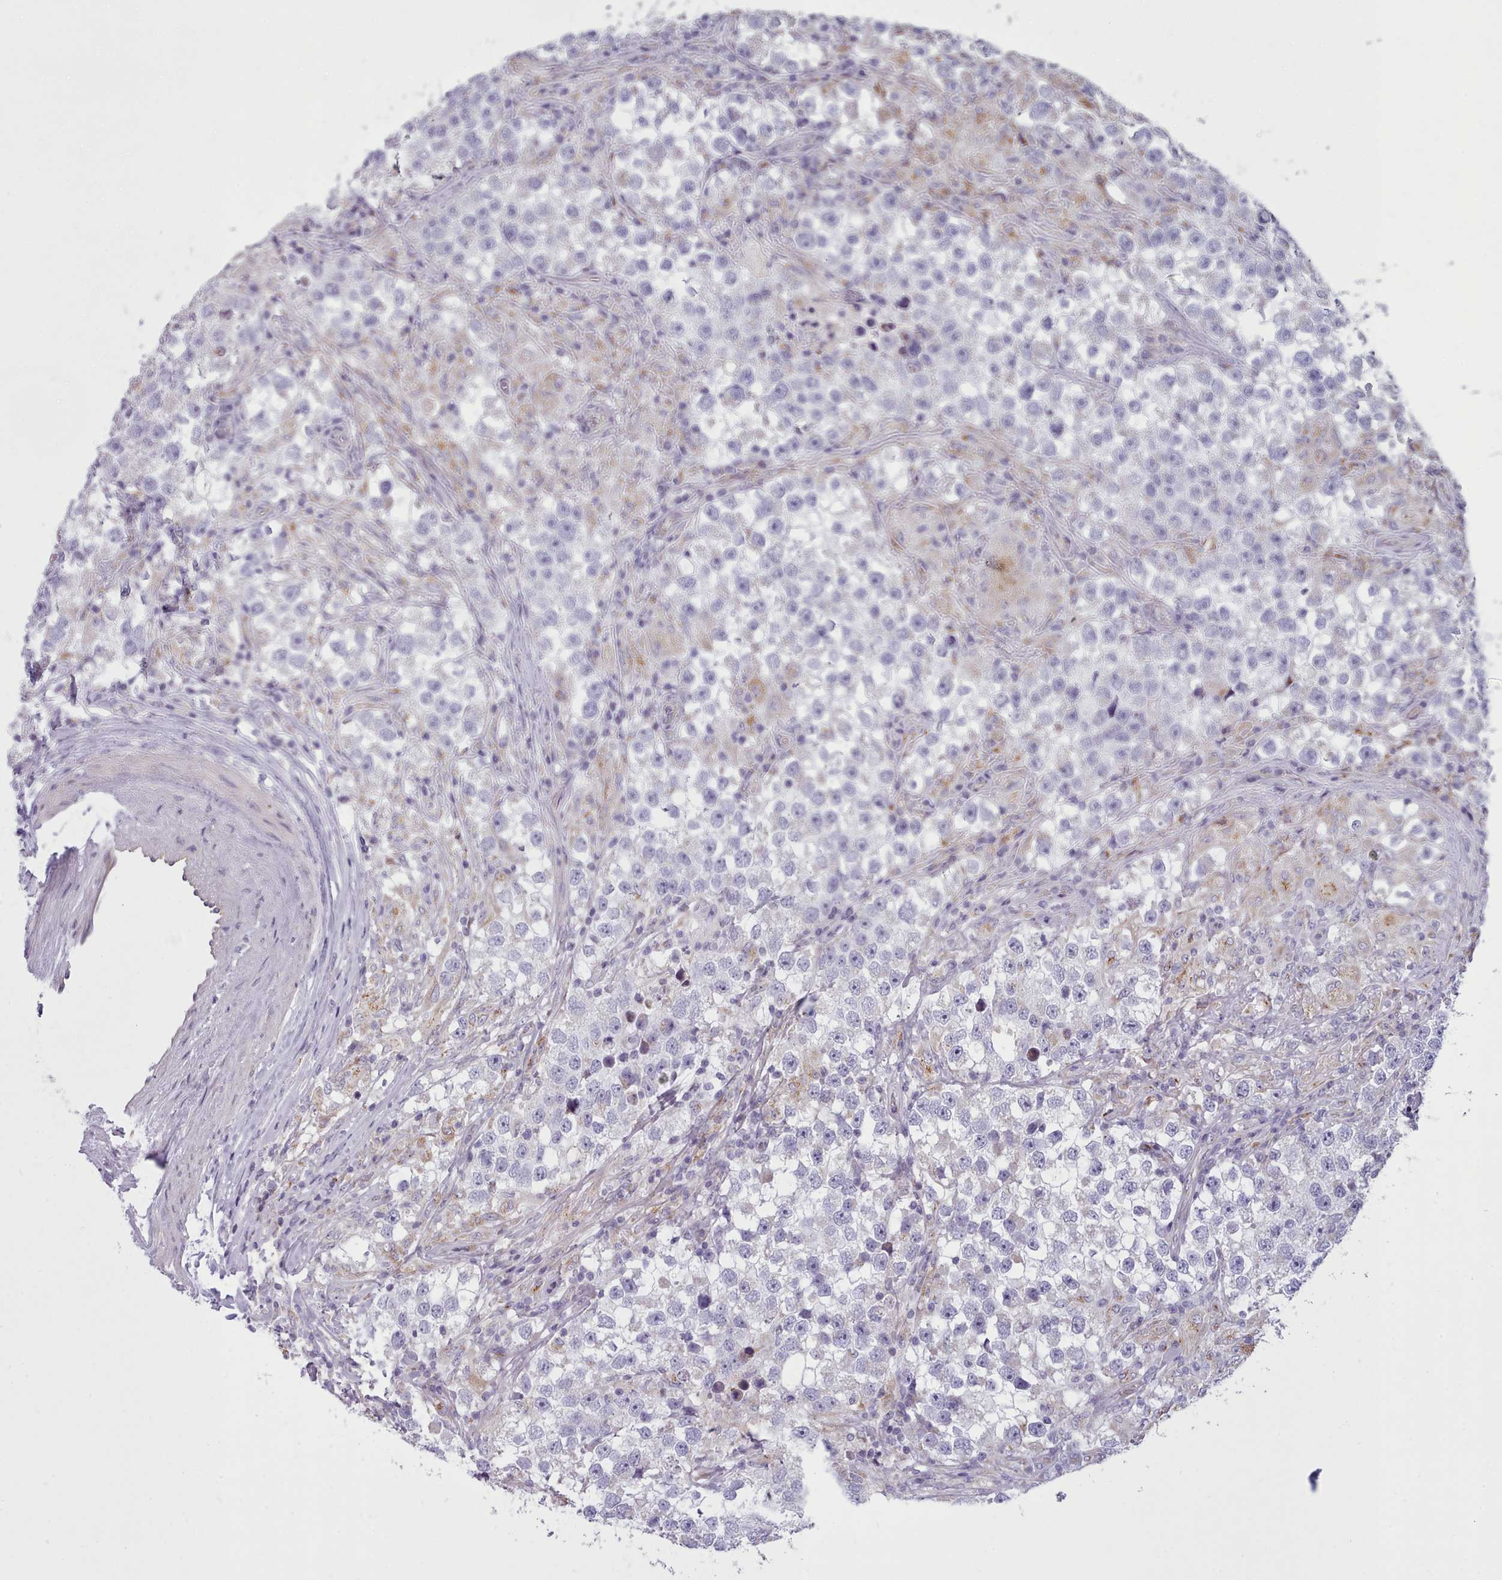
{"staining": {"intensity": "negative", "quantity": "none", "location": "none"}, "tissue": "testis cancer", "cell_type": "Tumor cells", "image_type": "cancer", "snomed": [{"axis": "morphology", "description": "Seminoma, NOS"}, {"axis": "topography", "description": "Testis"}], "caption": "Human testis seminoma stained for a protein using immunohistochemistry reveals no expression in tumor cells.", "gene": "SLC52A3", "patient": {"sex": "male", "age": 46}}